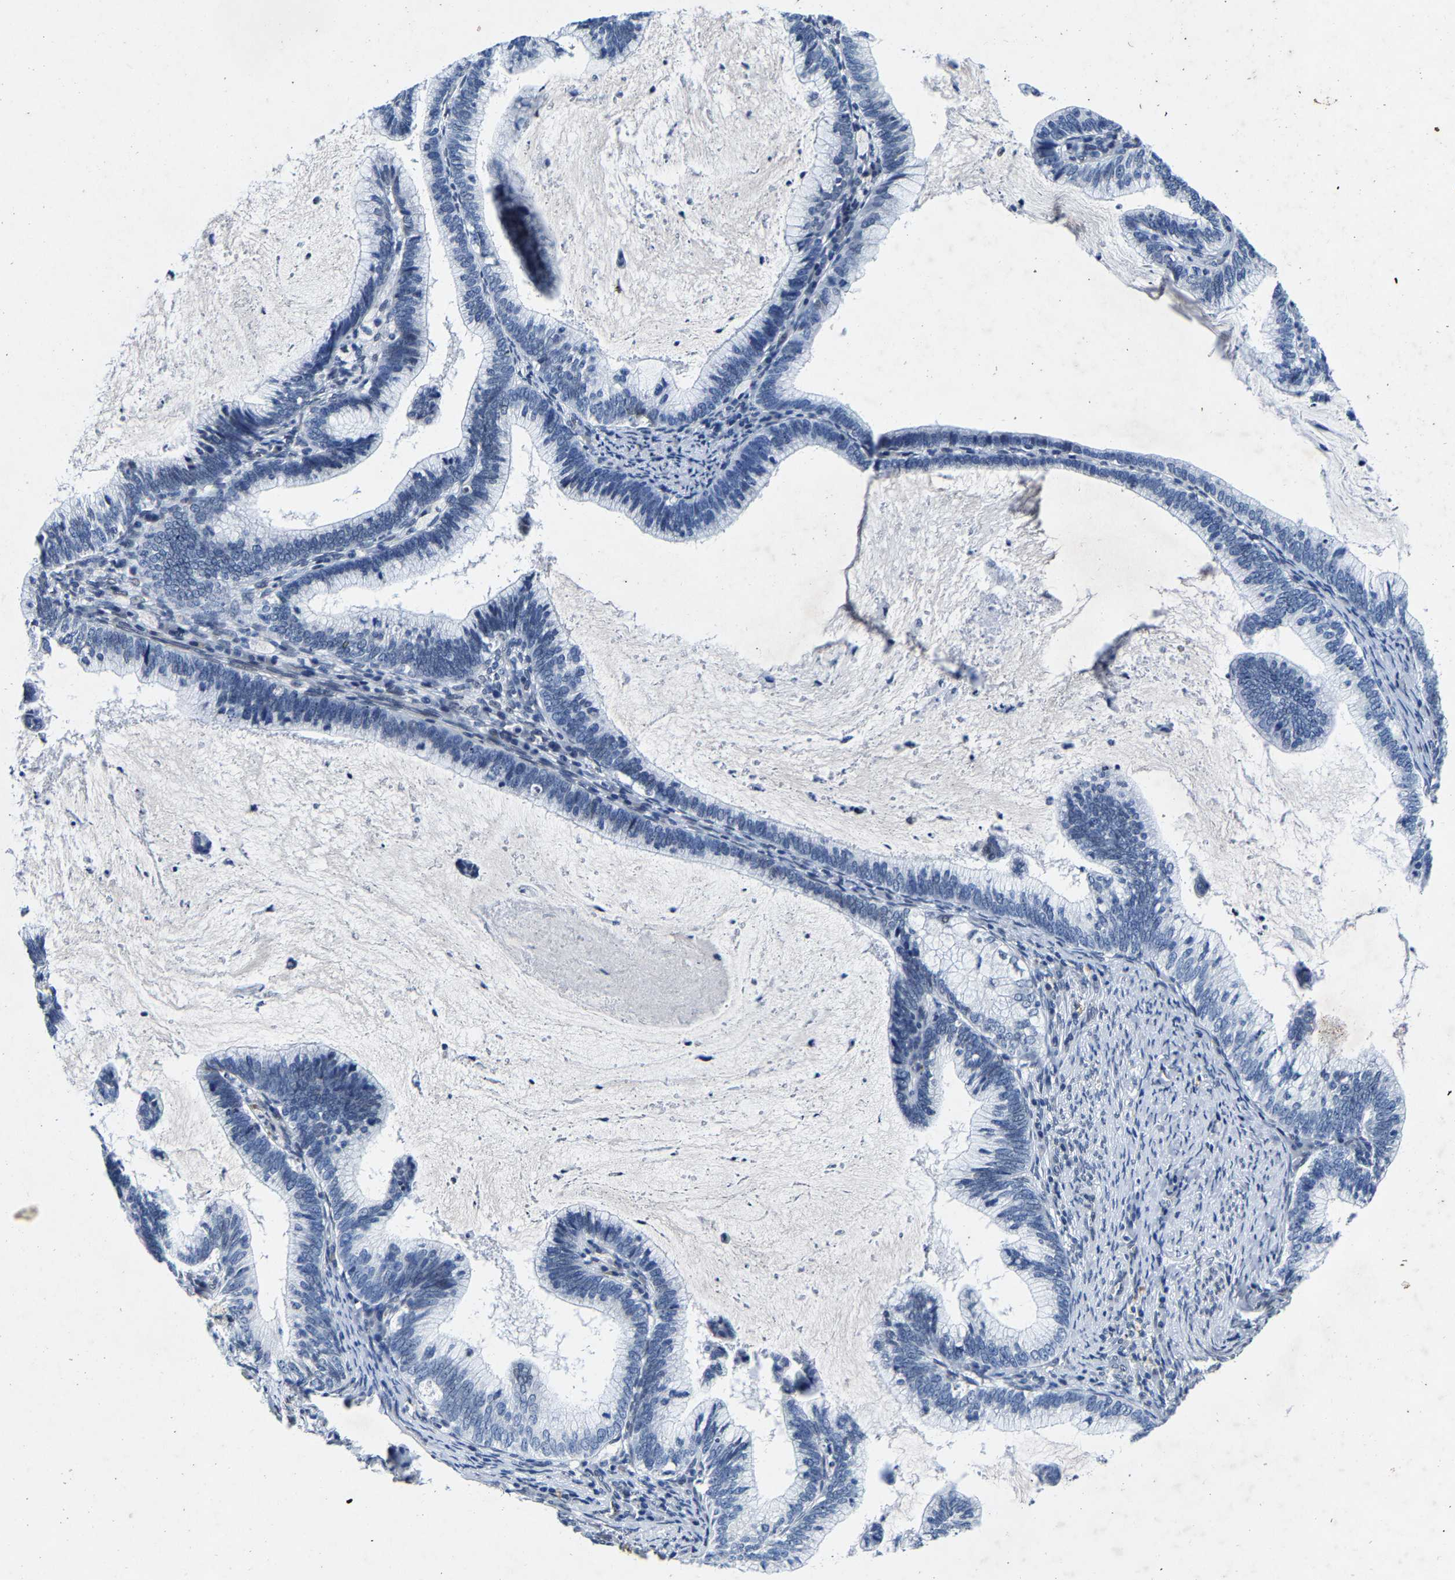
{"staining": {"intensity": "negative", "quantity": "none", "location": "none"}, "tissue": "cervical cancer", "cell_type": "Tumor cells", "image_type": "cancer", "snomed": [{"axis": "morphology", "description": "Adenocarcinoma, NOS"}, {"axis": "topography", "description": "Cervix"}], "caption": "Tumor cells are negative for brown protein staining in cervical adenocarcinoma. Brightfield microscopy of immunohistochemistry stained with DAB (brown) and hematoxylin (blue), captured at high magnification.", "gene": "UBN2", "patient": {"sex": "female", "age": 36}}